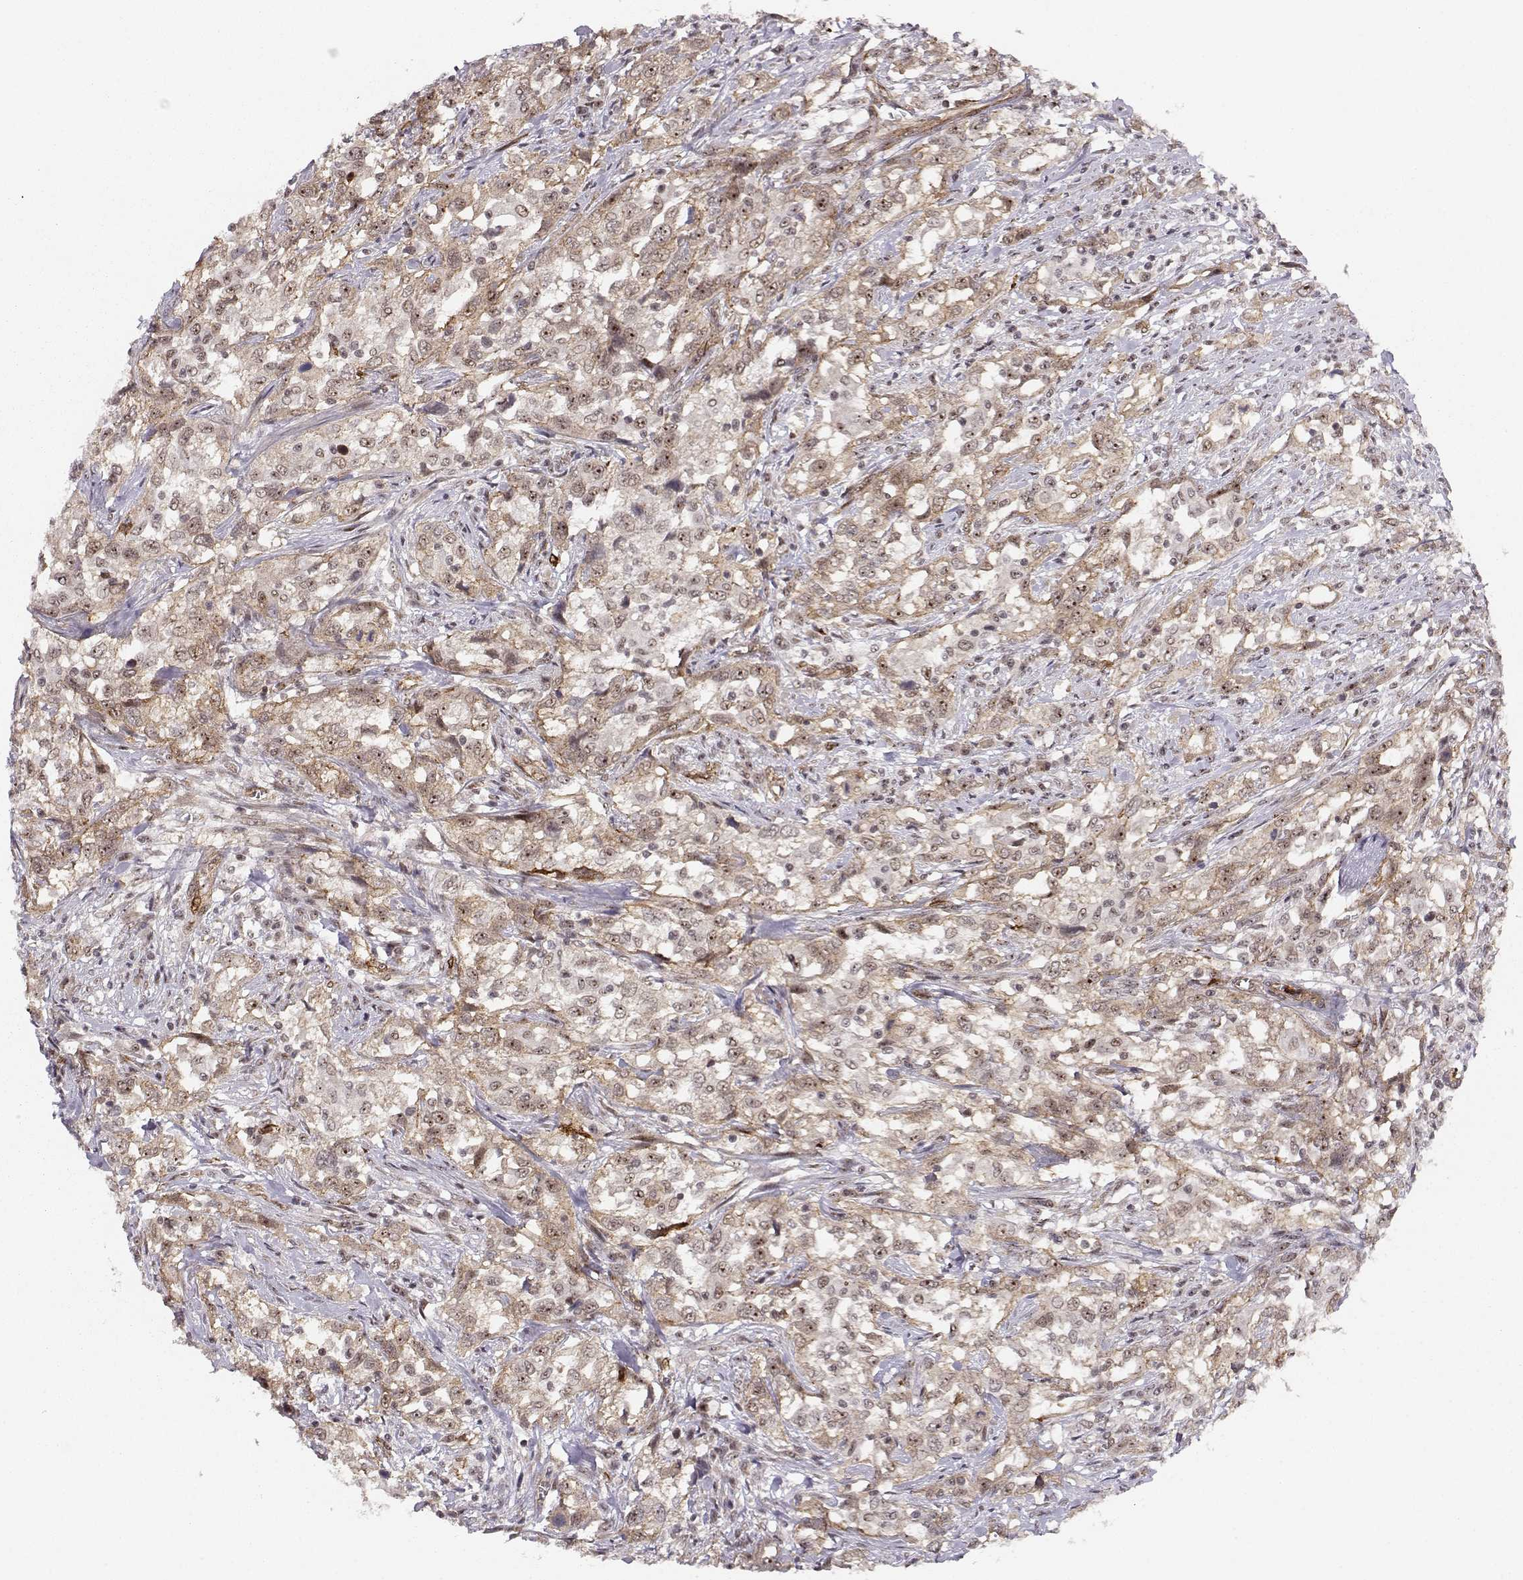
{"staining": {"intensity": "moderate", "quantity": "25%-75%", "location": "cytoplasmic/membranous,nuclear"}, "tissue": "urothelial cancer", "cell_type": "Tumor cells", "image_type": "cancer", "snomed": [{"axis": "morphology", "description": "Urothelial carcinoma, NOS"}, {"axis": "morphology", "description": "Urothelial carcinoma, High grade"}, {"axis": "topography", "description": "Urinary bladder"}], "caption": "About 25%-75% of tumor cells in transitional cell carcinoma show moderate cytoplasmic/membranous and nuclear protein expression as visualized by brown immunohistochemical staining.", "gene": "CIR1", "patient": {"sex": "female", "age": 64}}